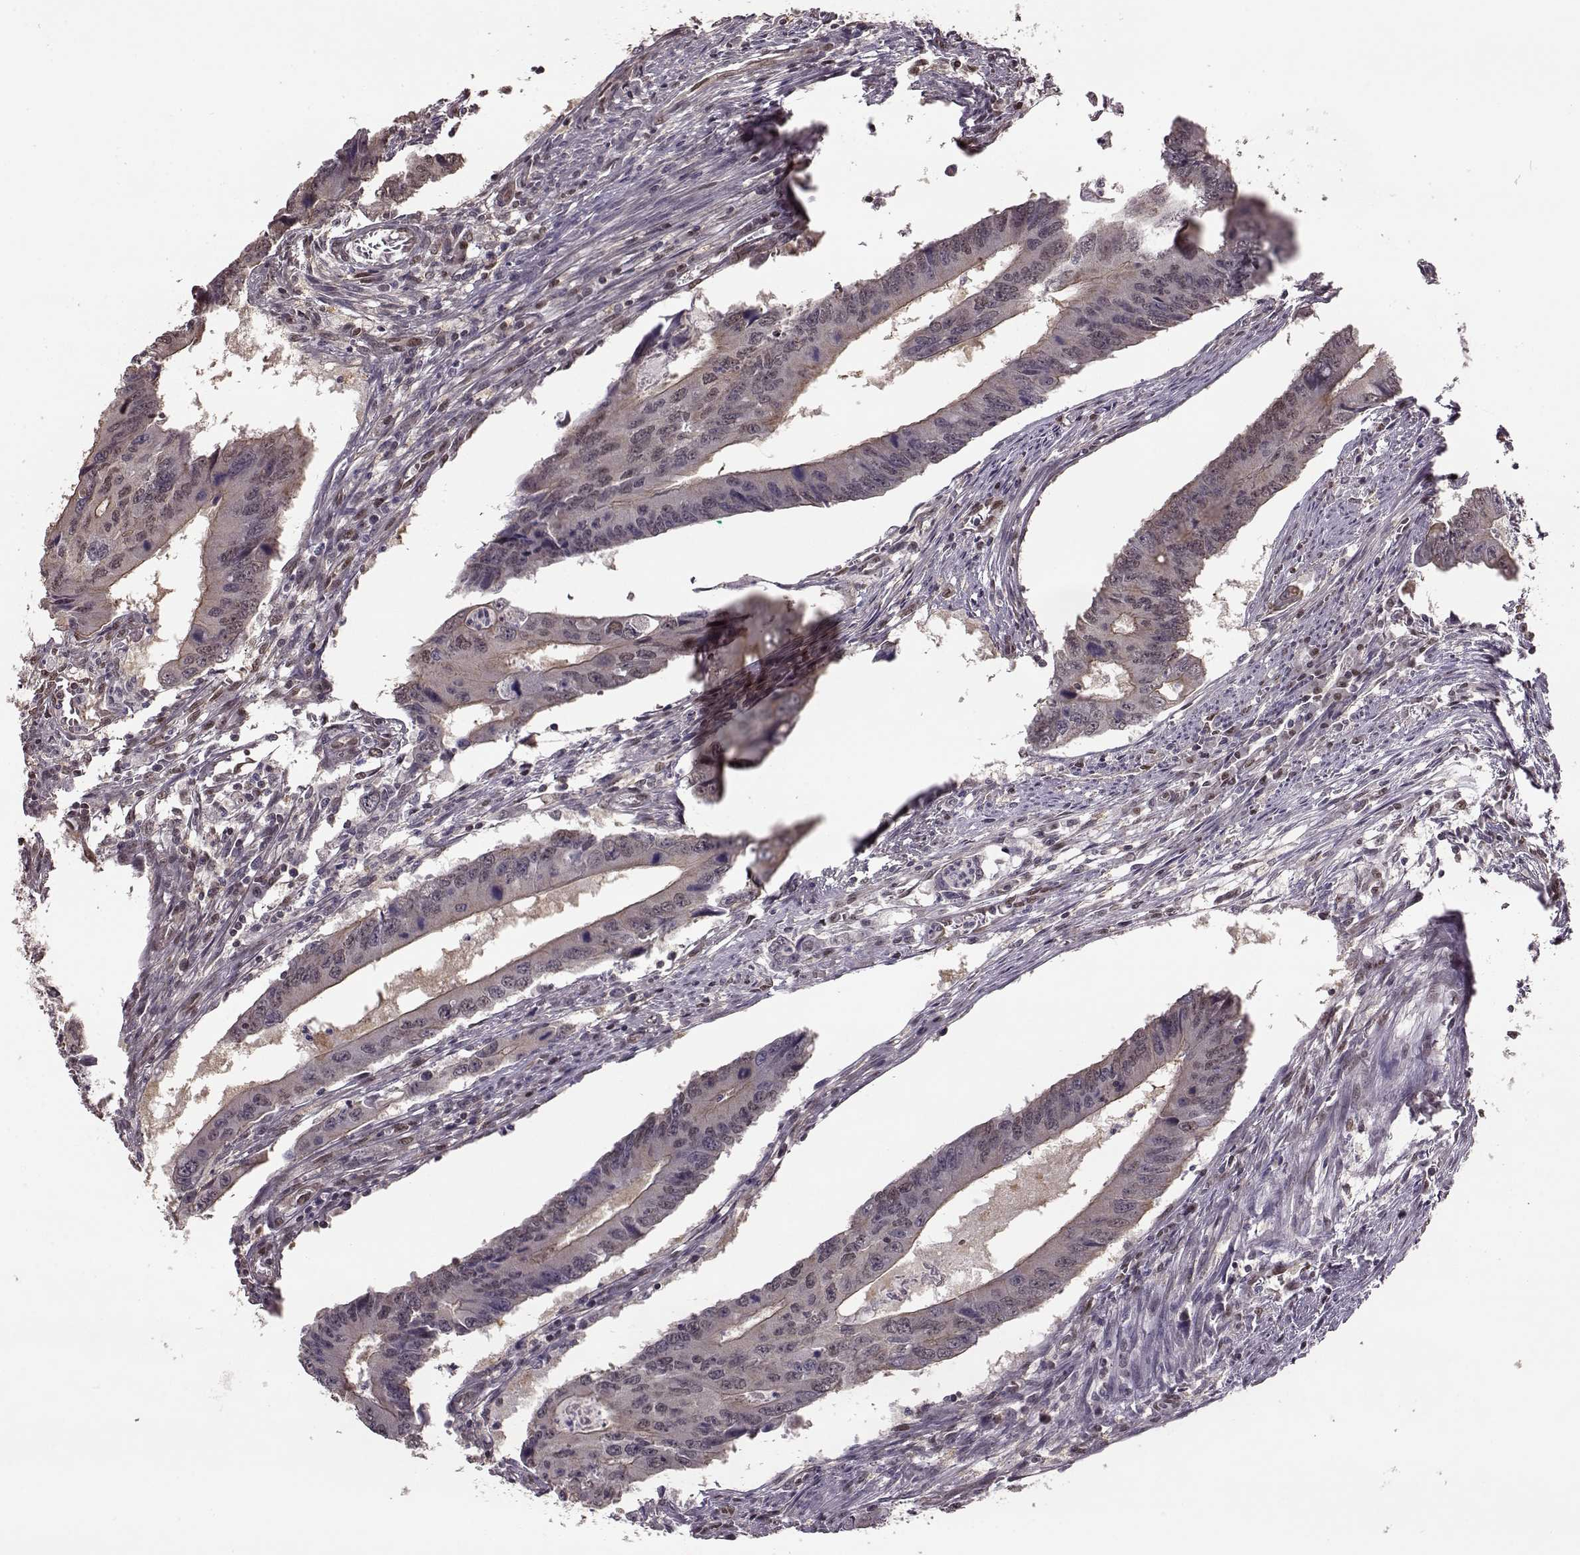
{"staining": {"intensity": "weak", "quantity": "25%-75%", "location": "nuclear"}, "tissue": "colorectal cancer", "cell_type": "Tumor cells", "image_type": "cancer", "snomed": [{"axis": "morphology", "description": "Adenocarcinoma, NOS"}, {"axis": "topography", "description": "Colon"}], "caption": "The photomicrograph reveals immunohistochemical staining of colorectal cancer (adenocarcinoma). There is weak nuclear staining is present in approximately 25%-75% of tumor cells.", "gene": "FTO", "patient": {"sex": "male", "age": 53}}